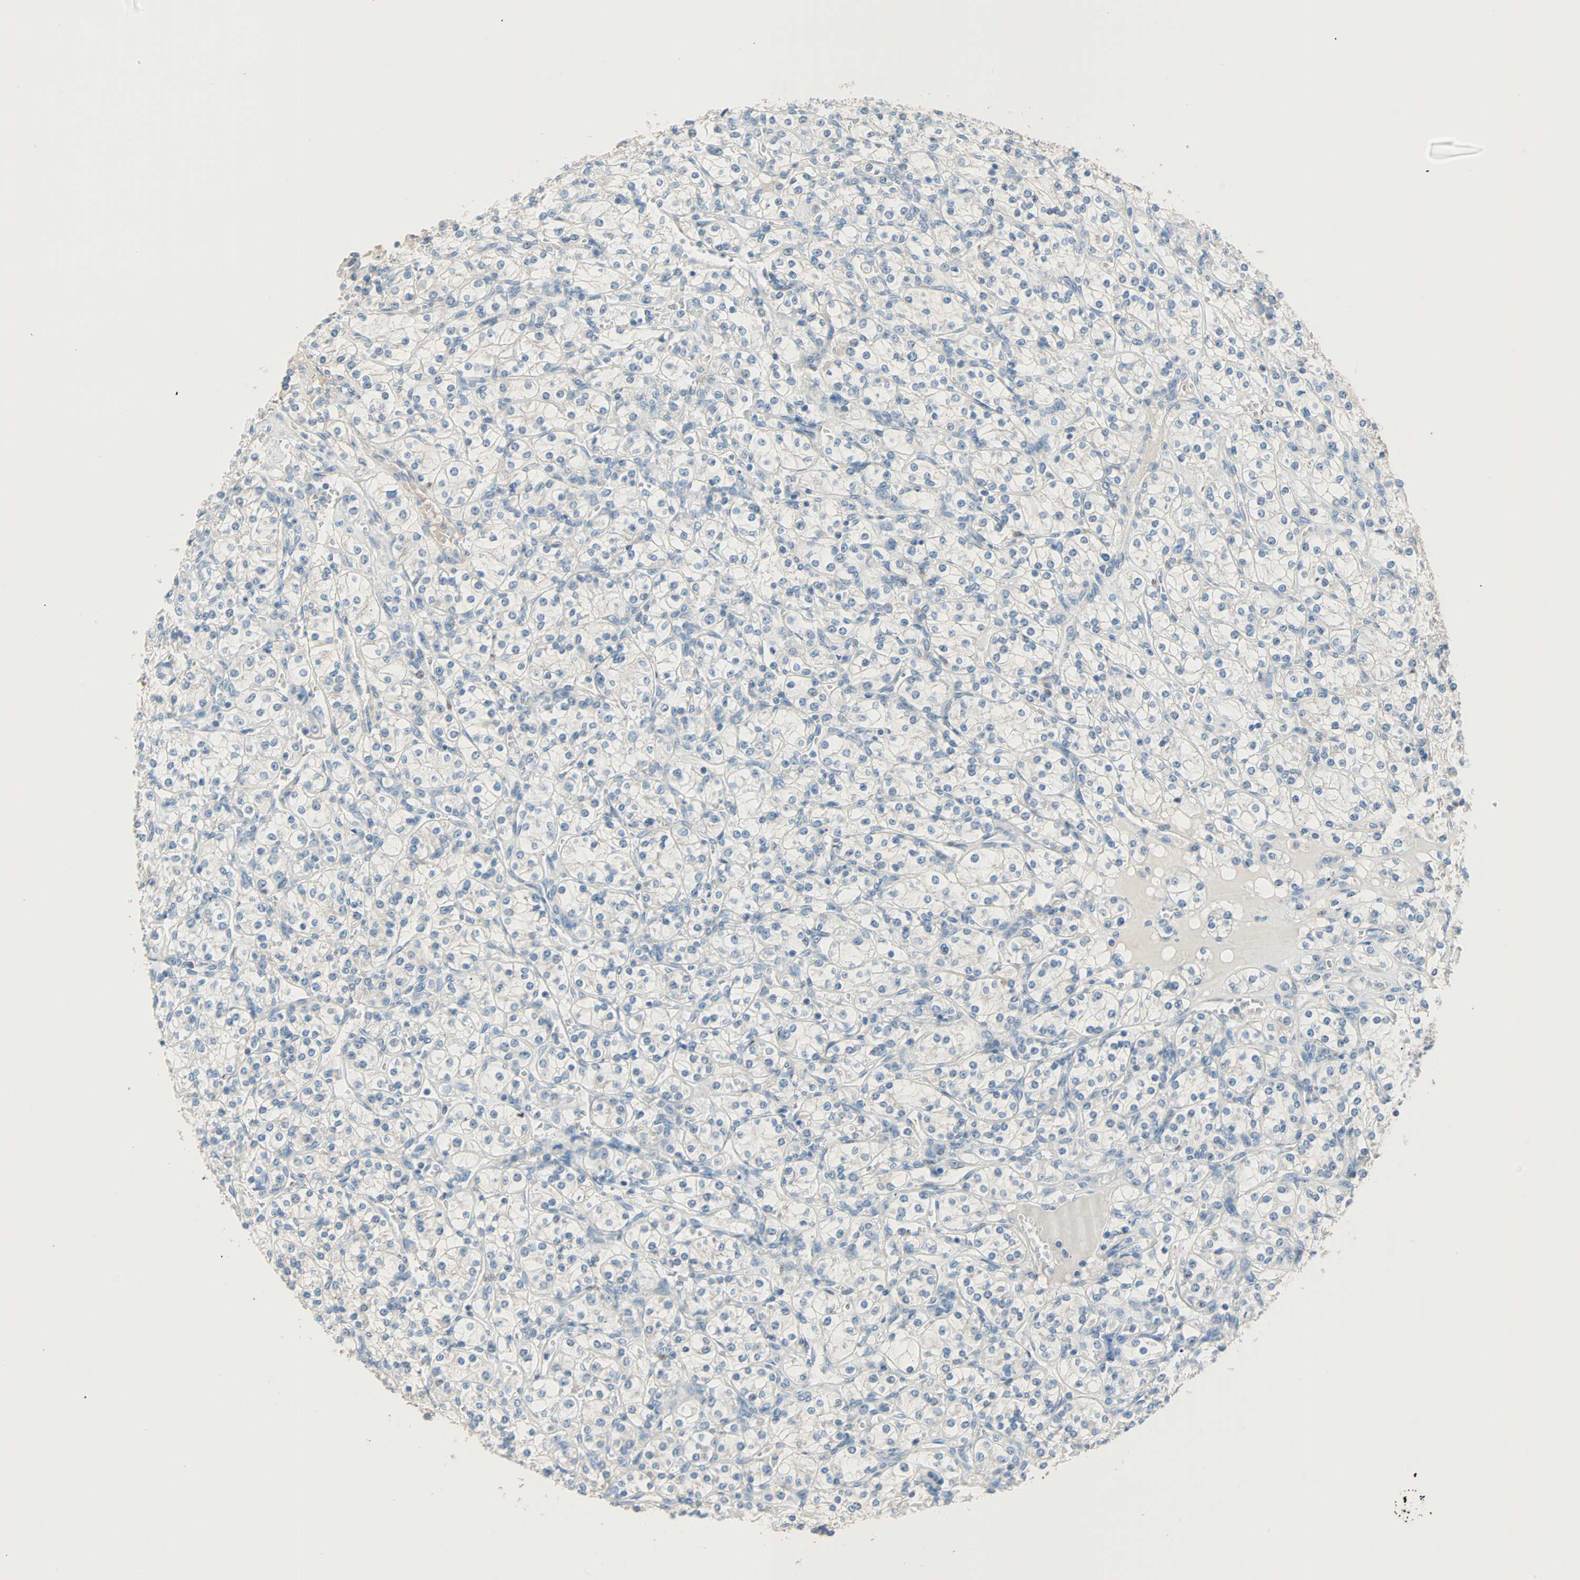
{"staining": {"intensity": "negative", "quantity": "none", "location": "none"}, "tissue": "renal cancer", "cell_type": "Tumor cells", "image_type": "cancer", "snomed": [{"axis": "morphology", "description": "Adenocarcinoma, NOS"}, {"axis": "topography", "description": "Kidney"}], "caption": "Histopathology image shows no protein expression in tumor cells of renal adenocarcinoma tissue.", "gene": "ACVRL1", "patient": {"sex": "male", "age": 77}}